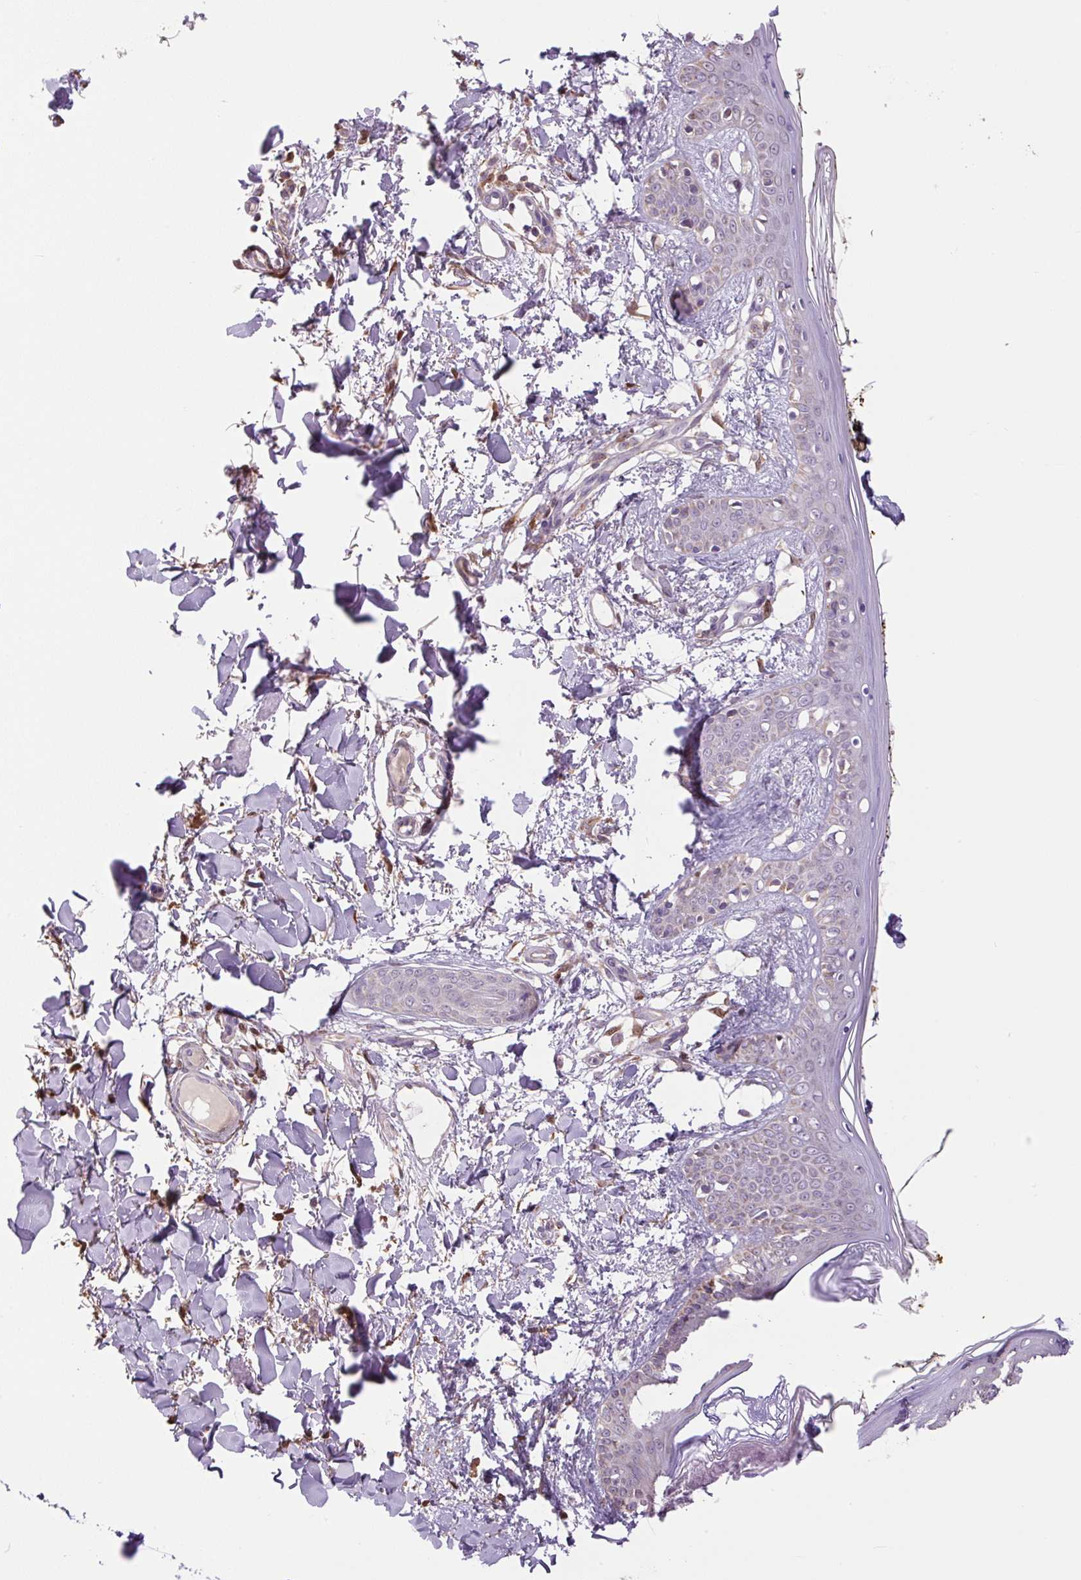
{"staining": {"intensity": "moderate", "quantity": "25%-75%", "location": "cytoplasmic/membranous,nuclear"}, "tissue": "skin", "cell_type": "Fibroblasts", "image_type": "normal", "snomed": [{"axis": "morphology", "description": "Normal tissue, NOS"}, {"axis": "topography", "description": "Skin"}], "caption": "An immunohistochemistry photomicrograph of unremarkable tissue is shown. Protein staining in brown highlights moderate cytoplasmic/membranous,nuclear positivity in skin within fibroblasts. The protein is stained brown, and the nuclei are stained in blue (DAB IHC with brightfield microscopy, high magnification).", "gene": "SGF29", "patient": {"sex": "female", "age": 34}}